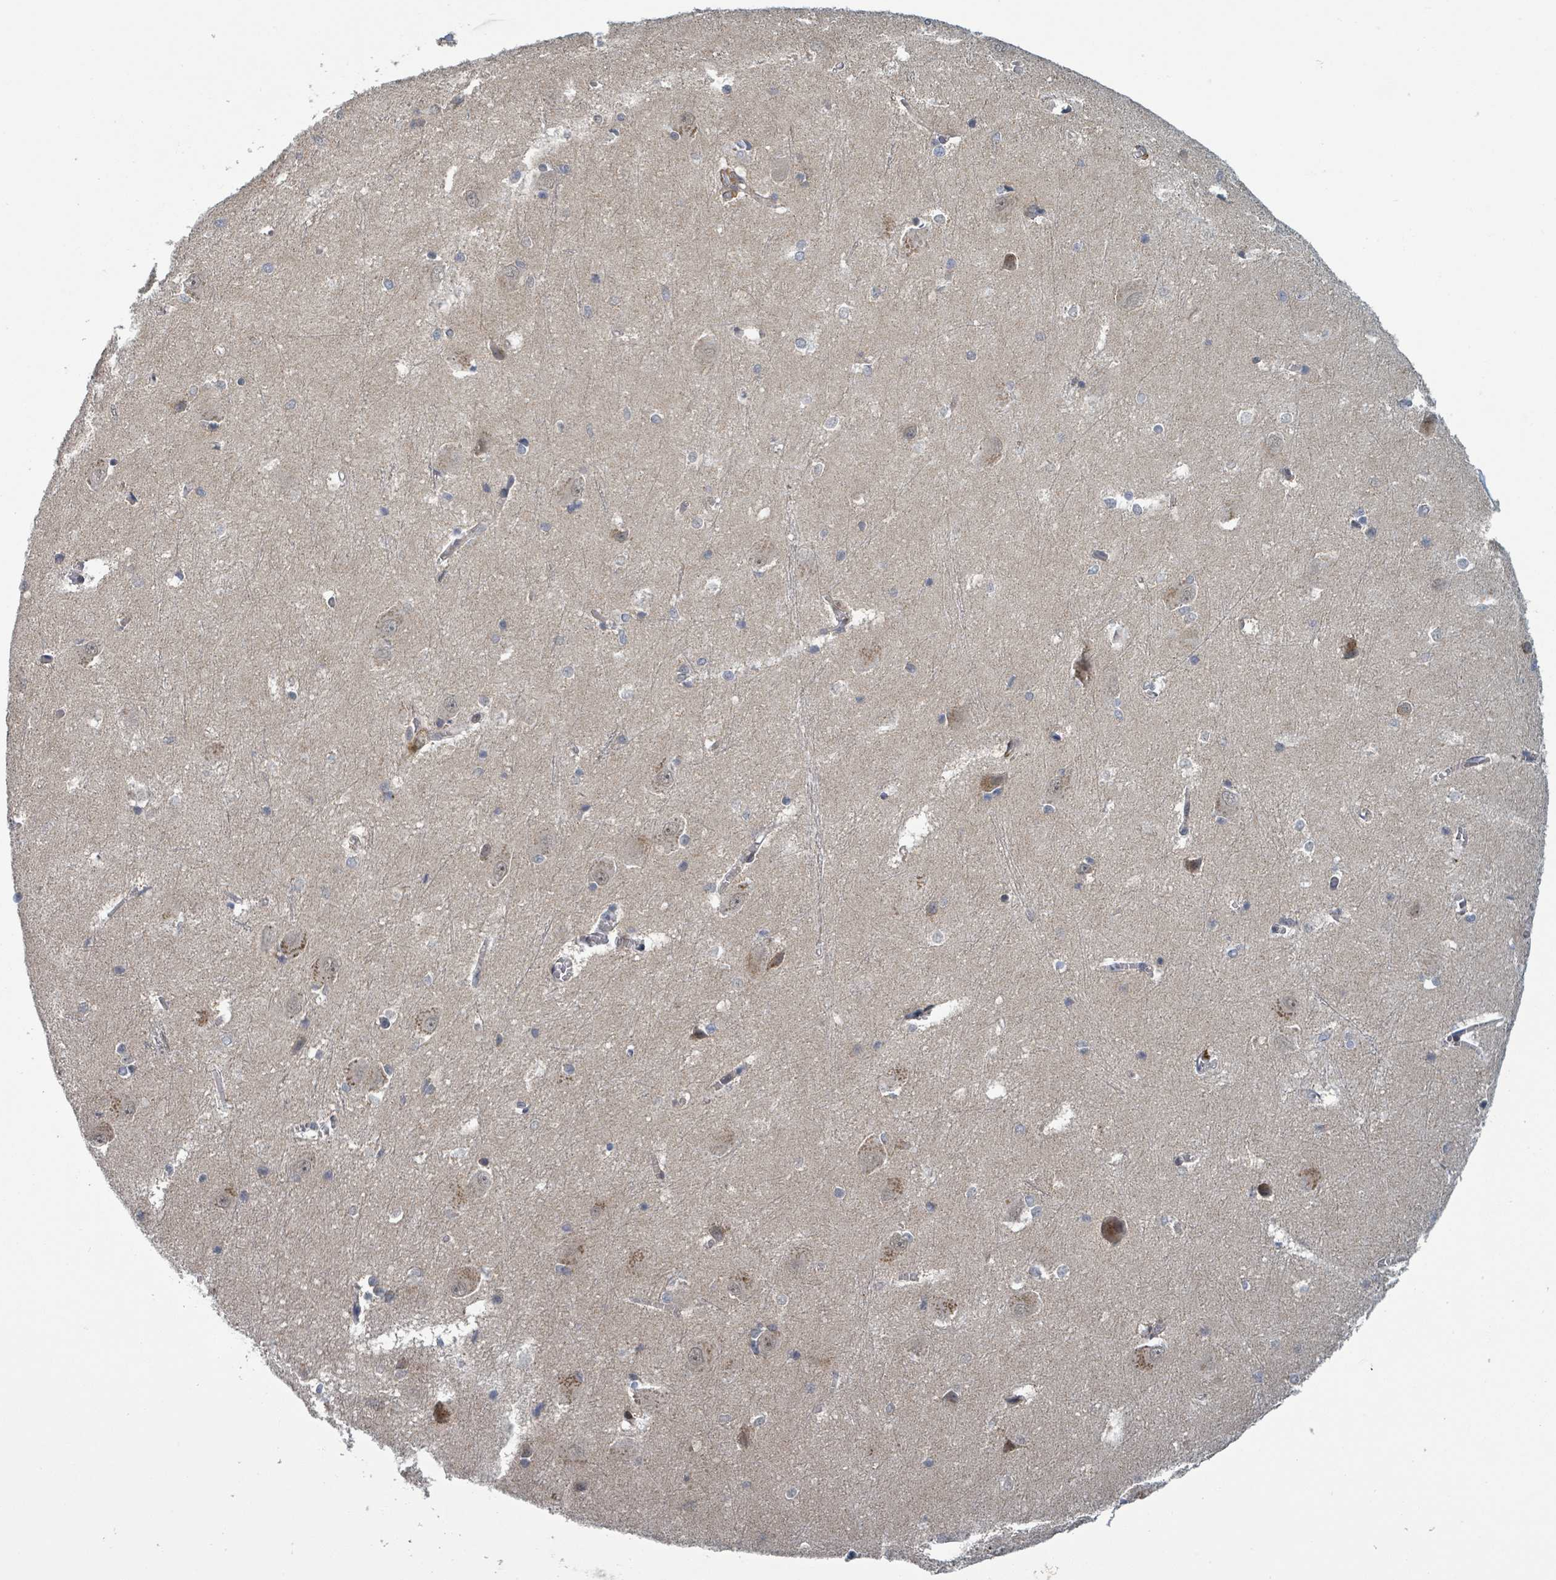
{"staining": {"intensity": "negative", "quantity": "none", "location": "none"}, "tissue": "hippocampus", "cell_type": "Glial cells", "image_type": "normal", "snomed": [{"axis": "morphology", "description": "Normal tissue, NOS"}, {"axis": "topography", "description": "Hippocampus"}], "caption": "The histopathology image displays no significant staining in glial cells of hippocampus. (Stains: DAB immunohistochemistry (IHC) with hematoxylin counter stain, Microscopy: brightfield microscopy at high magnification).", "gene": "GTF3C1", "patient": {"sex": "female", "age": 64}}